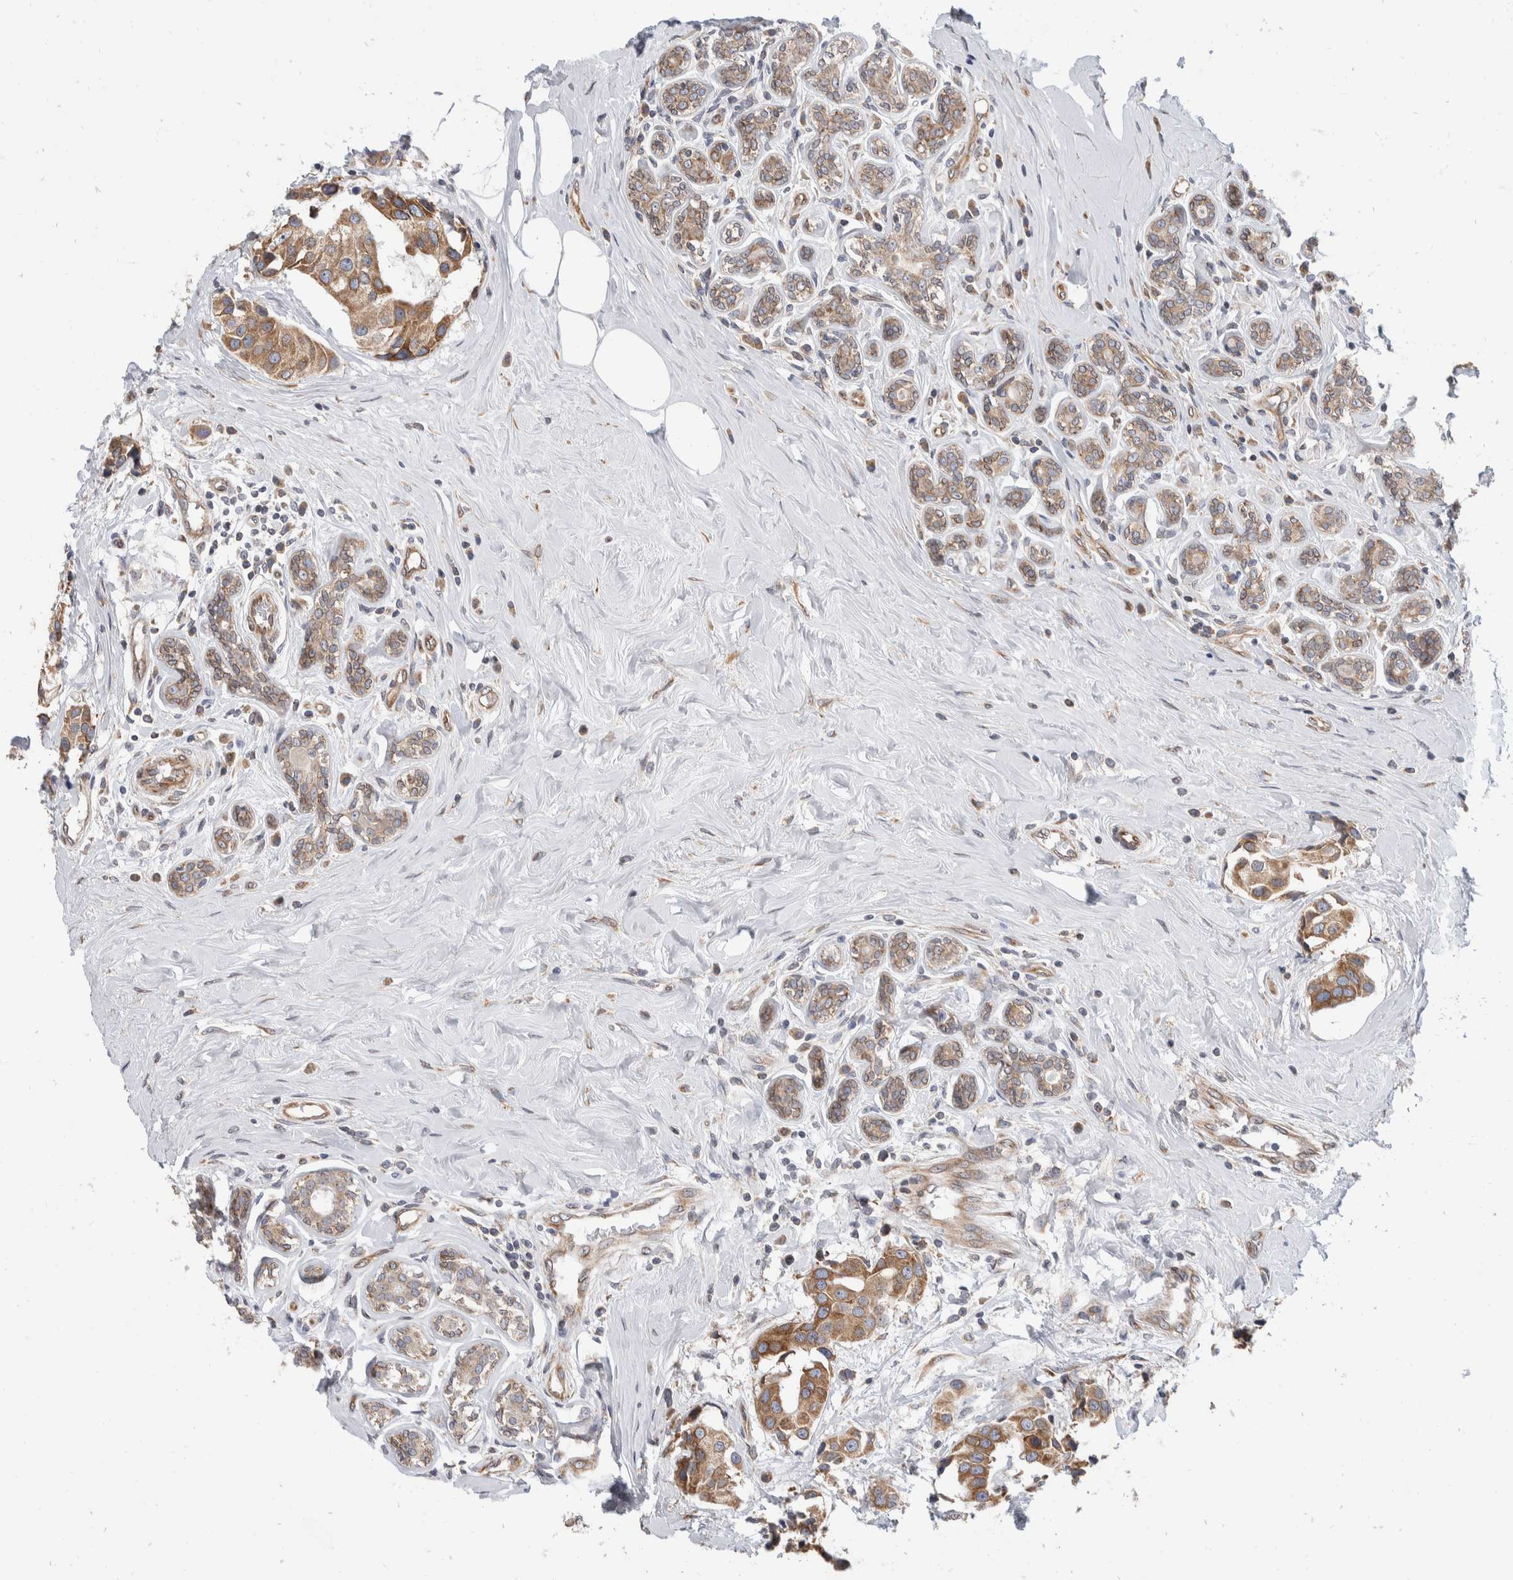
{"staining": {"intensity": "moderate", "quantity": ">75%", "location": "cytoplasmic/membranous"}, "tissue": "breast cancer", "cell_type": "Tumor cells", "image_type": "cancer", "snomed": [{"axis": "morphology", "description": "Normal tissue, NOS"}, {"axis": "morphology", "description": "Duct carcinoma"}, {"axis": "topography", "description": "Breast"}], "caption": "Breast cancer (infiltrating ductal carcinoma) tissue reveals moderate cytoplasmic/membranous staining in about >75% of tumor cells, visualized by immunohistochemistry. (brown staining indicates protein expression, while blue staining denotes nuclei).", "gene": "TMEM245", "patient": {"sex": "female", "age": 39}}